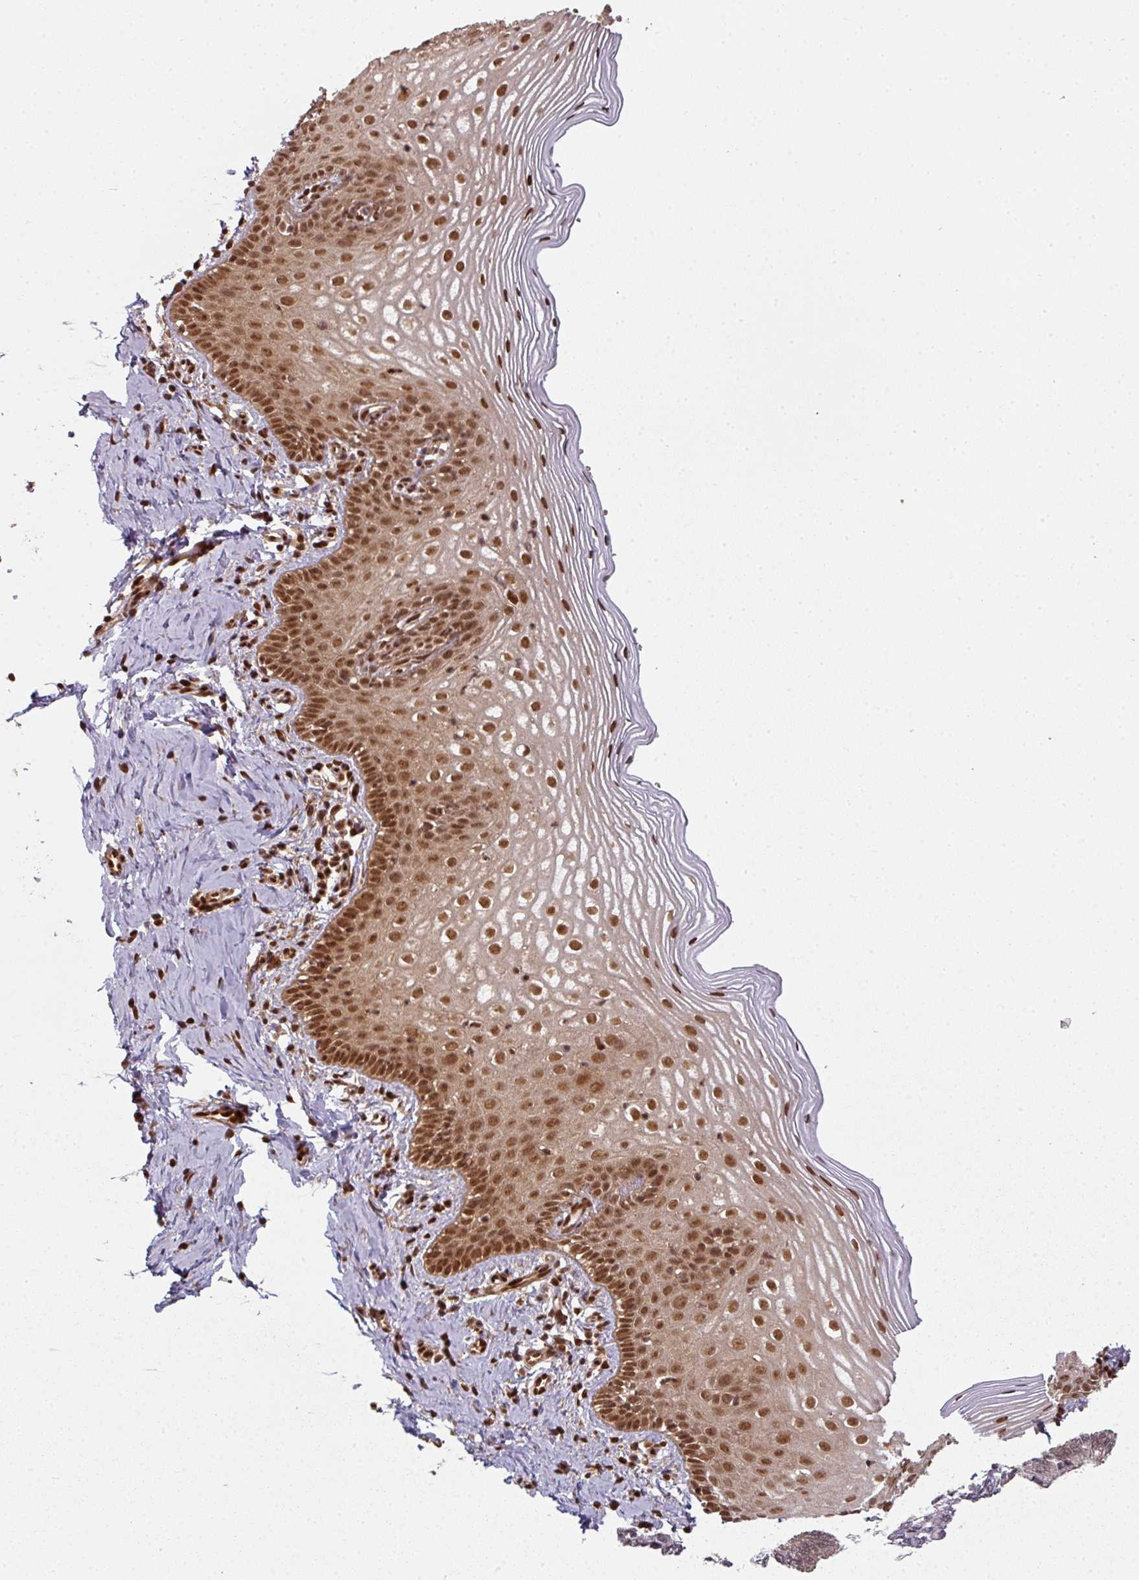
{"staining": {"intensity": "moderate", "quantity": ">75%", "location": "nuclear"}, "tissue": "cervix", "cell_type": "Glandular cells", "image_type": "normal", "snomed": [{"axis": "morphology", "description": "Normal tissue, NOS"}, {"axis": "topography", "description": "Cervix"}], "caption": "Normal cervix was stained to show a protein in brown. There is medium levels of moderate nuclear expression in about >75% of glandular cells. The protein is shown in brown color, while the nuclei are stained blue.", "gene": "SIK3", "patient": {"sex": "female", "age": 44}}